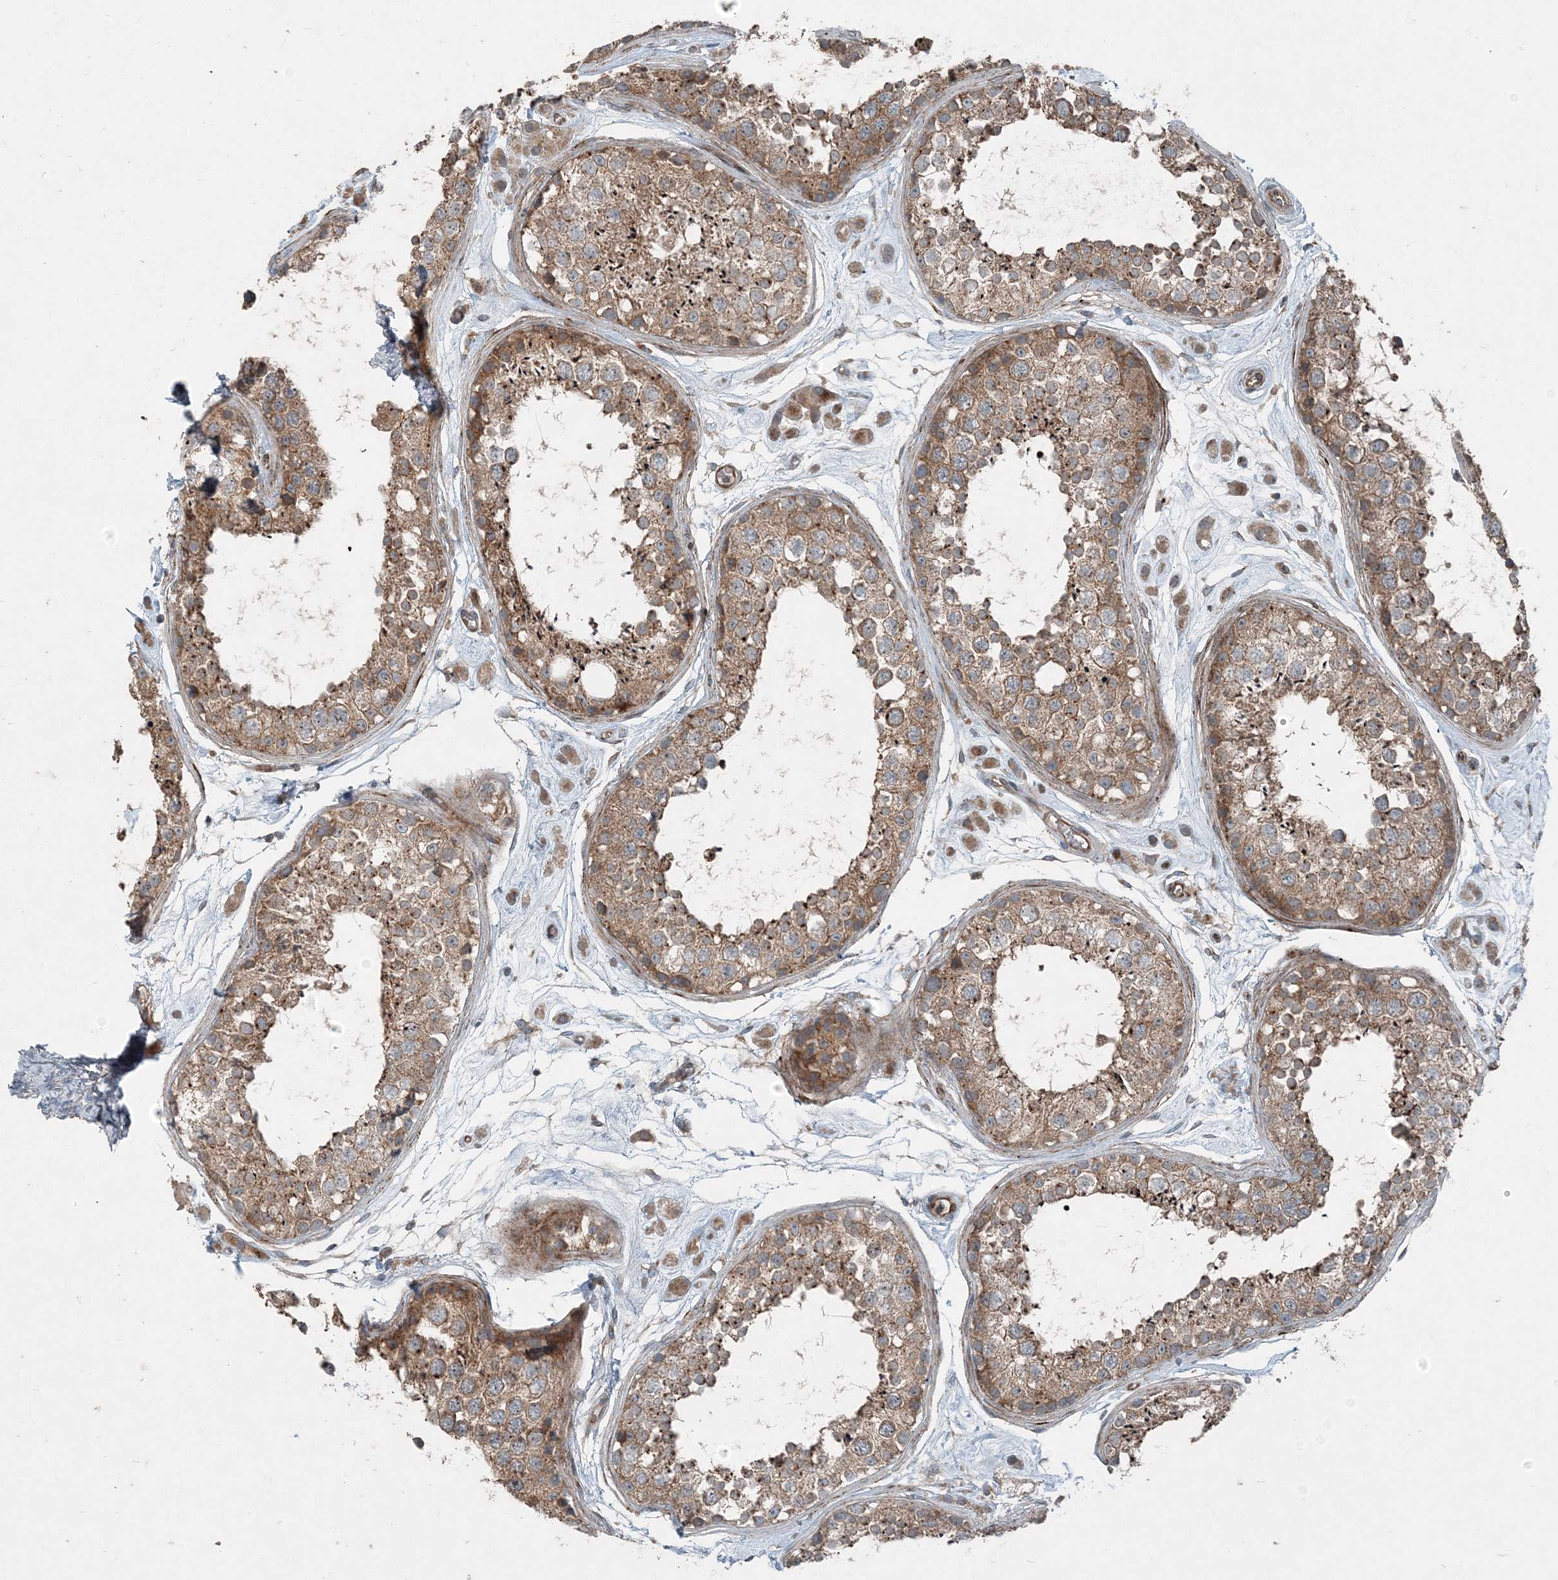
{"staining": {"intensity": "moderate", "quantity": ">75%", "location": "cytoplasmic/membranous"}, "tissue": "testis", "cell_type": "Cells in seminiferous ducts", "image_type": "normal", "snomed": [{"axis": "morphology", "description": "Normal tissue, NOS"}, {"axis": "topography", "description": "Testis"}], "caption": "Protein expression analysis of normal testis shows moderate cytoplasmic/membranous staining in approximately >75% of cells in seminiferous ducts.", "gene": "INTU", "patient": {"sex": "male", "age": 25}}